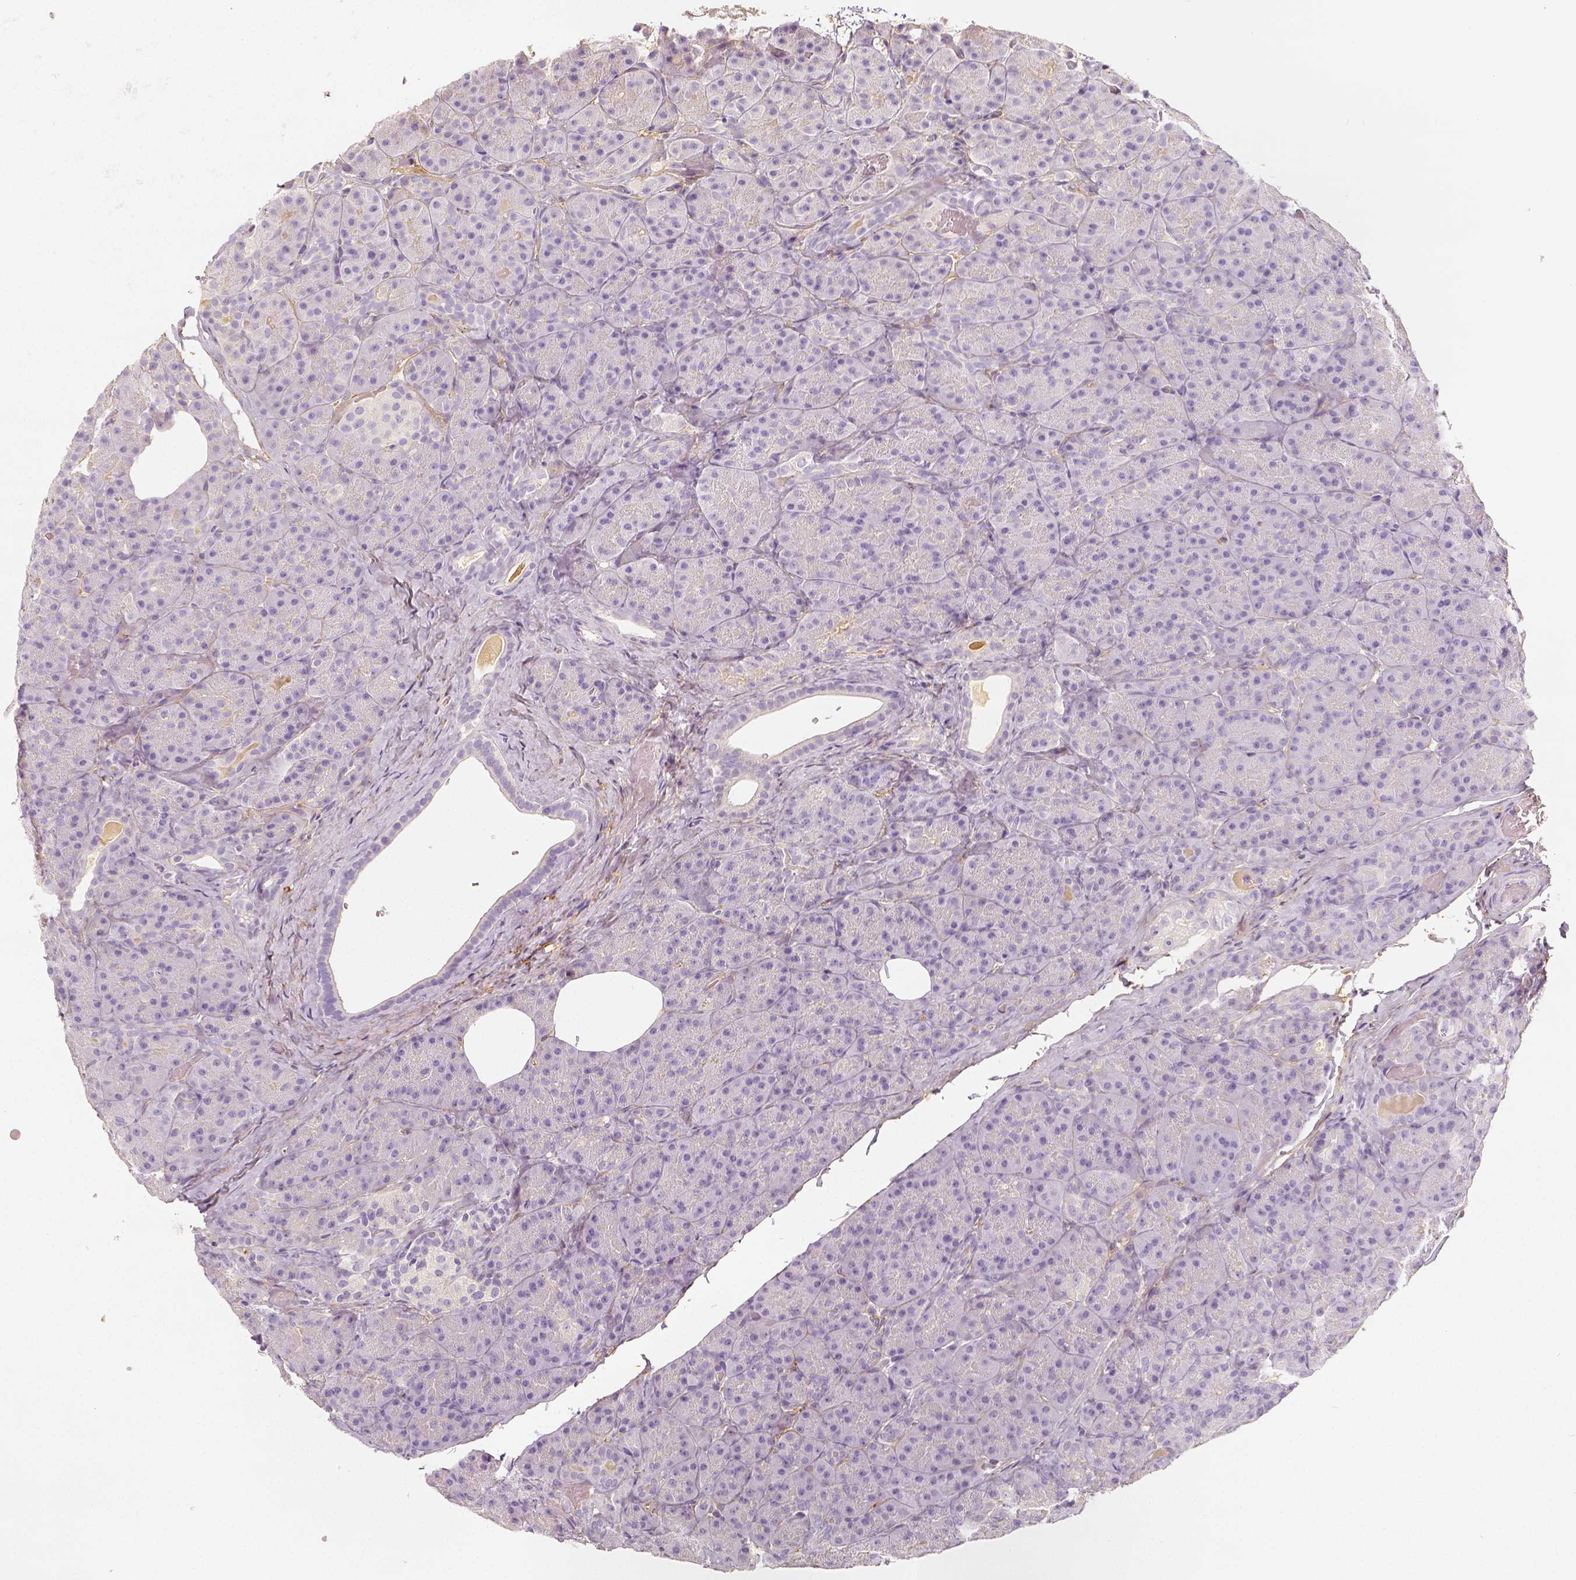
{"staining": {"intensity": "negative", "quantity": "none", "location": "none"}, "tissue": "pancreas", "cell_type": "Exocrine glandular cells", "image_type": "normal", "snomed": [{"axis": "morphology", "description": "Normal tissue, NOS"}, {"axis": "topography", "description": "Pancreas"}], "caption": "The photomicrograph demonstrates no staining of exocrine glandular cells in benign pancreas.", "gene": "THY1", "patient": {"sex": "male", "age": 57}}